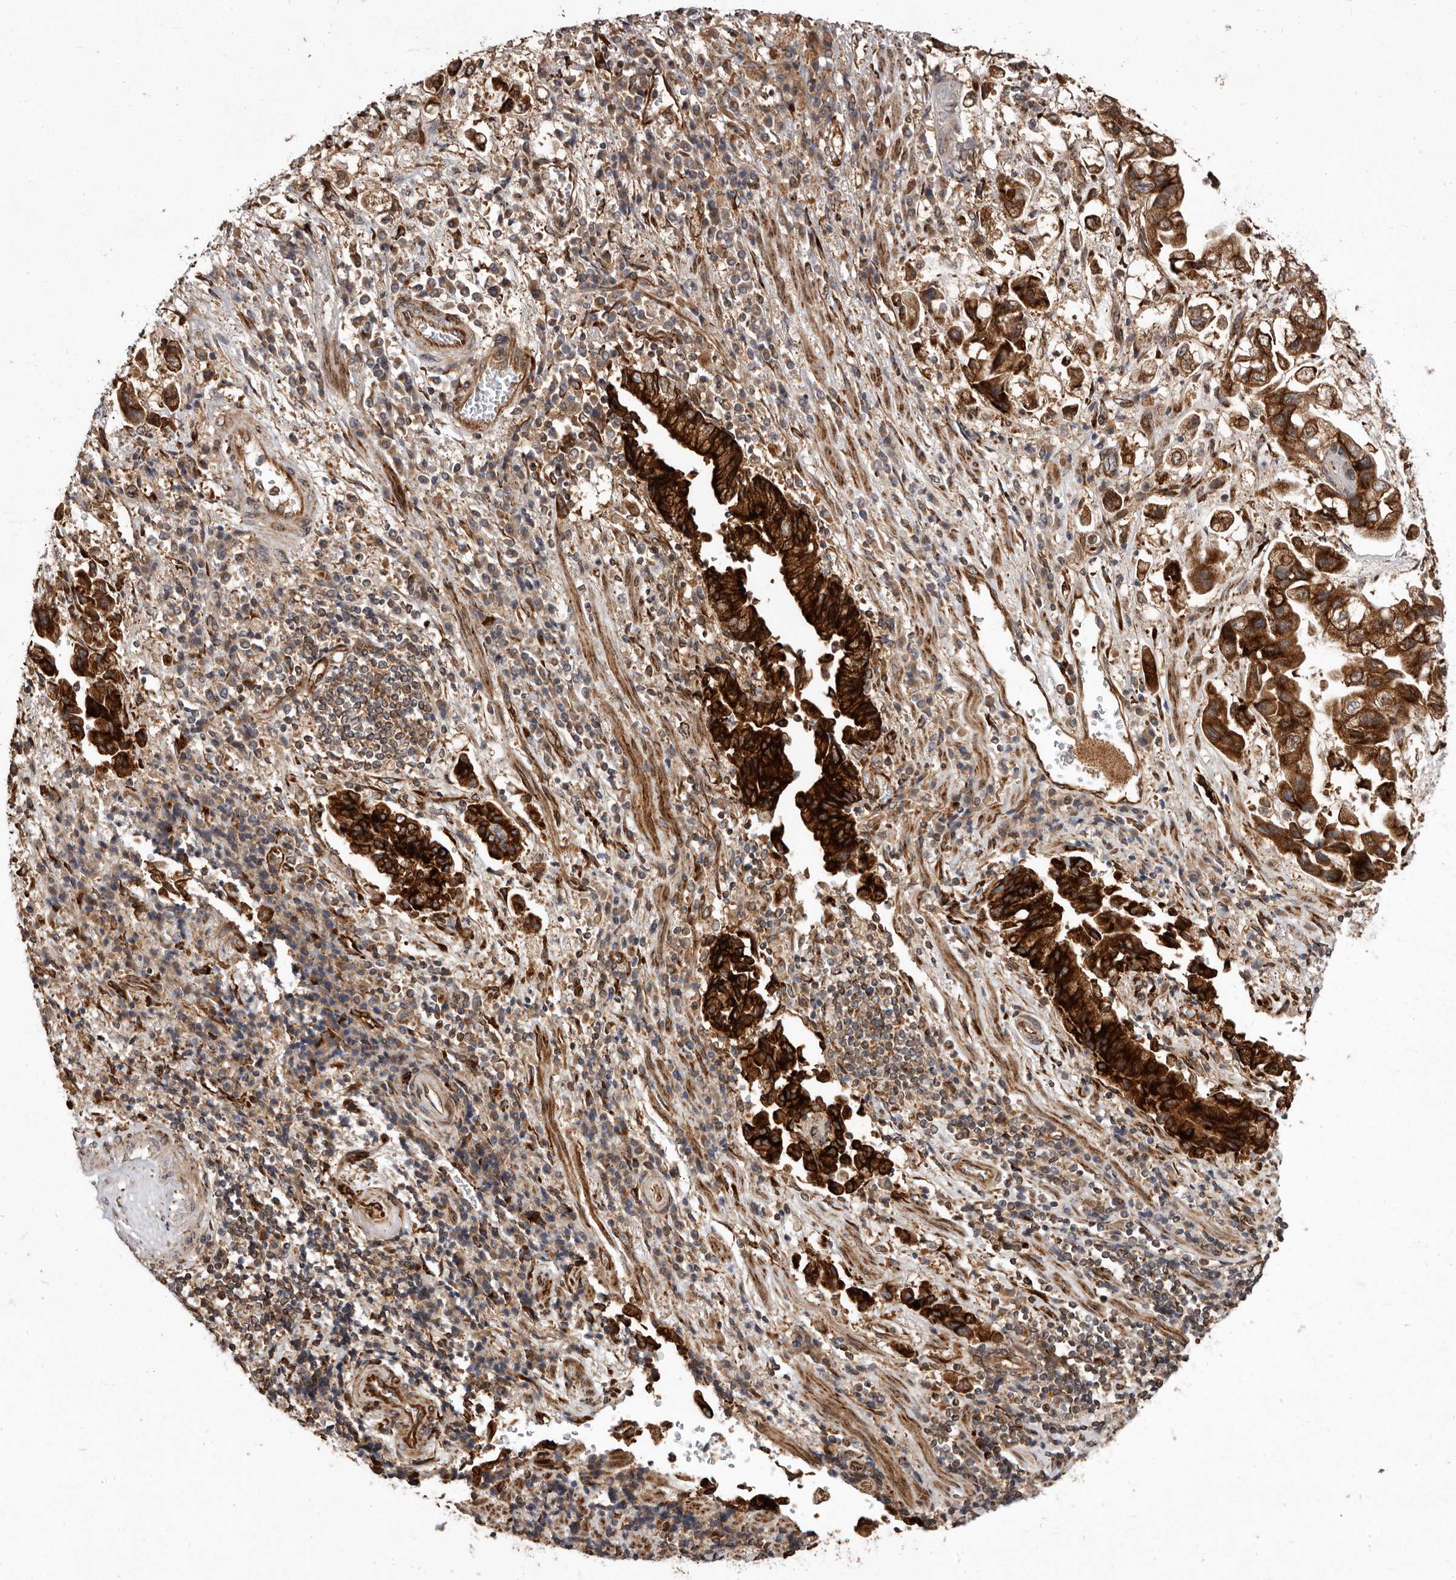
{"staining": {"intensity": "strong", "quantity": ">75%", "location": "cytoplasmic/membranous"}, "tissue": "stomach cancer", "cell_type": "Tumor cells", "image_type": "cancer", "snomed": [{"axis": "morphology", "description": "Adenocarcinoma, NOS"}, {"axis": "topography", "description": "Stomach"}], "caption": "The micrograph demonstrates immunohistochemical staining of stomach cancer. There is strong cytoplasmic/membranous positivity is present in about >75% of tumor cells. Using DAB (brown) and hematoxylin (blue) stains, captured at high magnification using brightfield microscopy.", "gene": "FLAD1", "patient": {"sex": "male", "age": 62}}